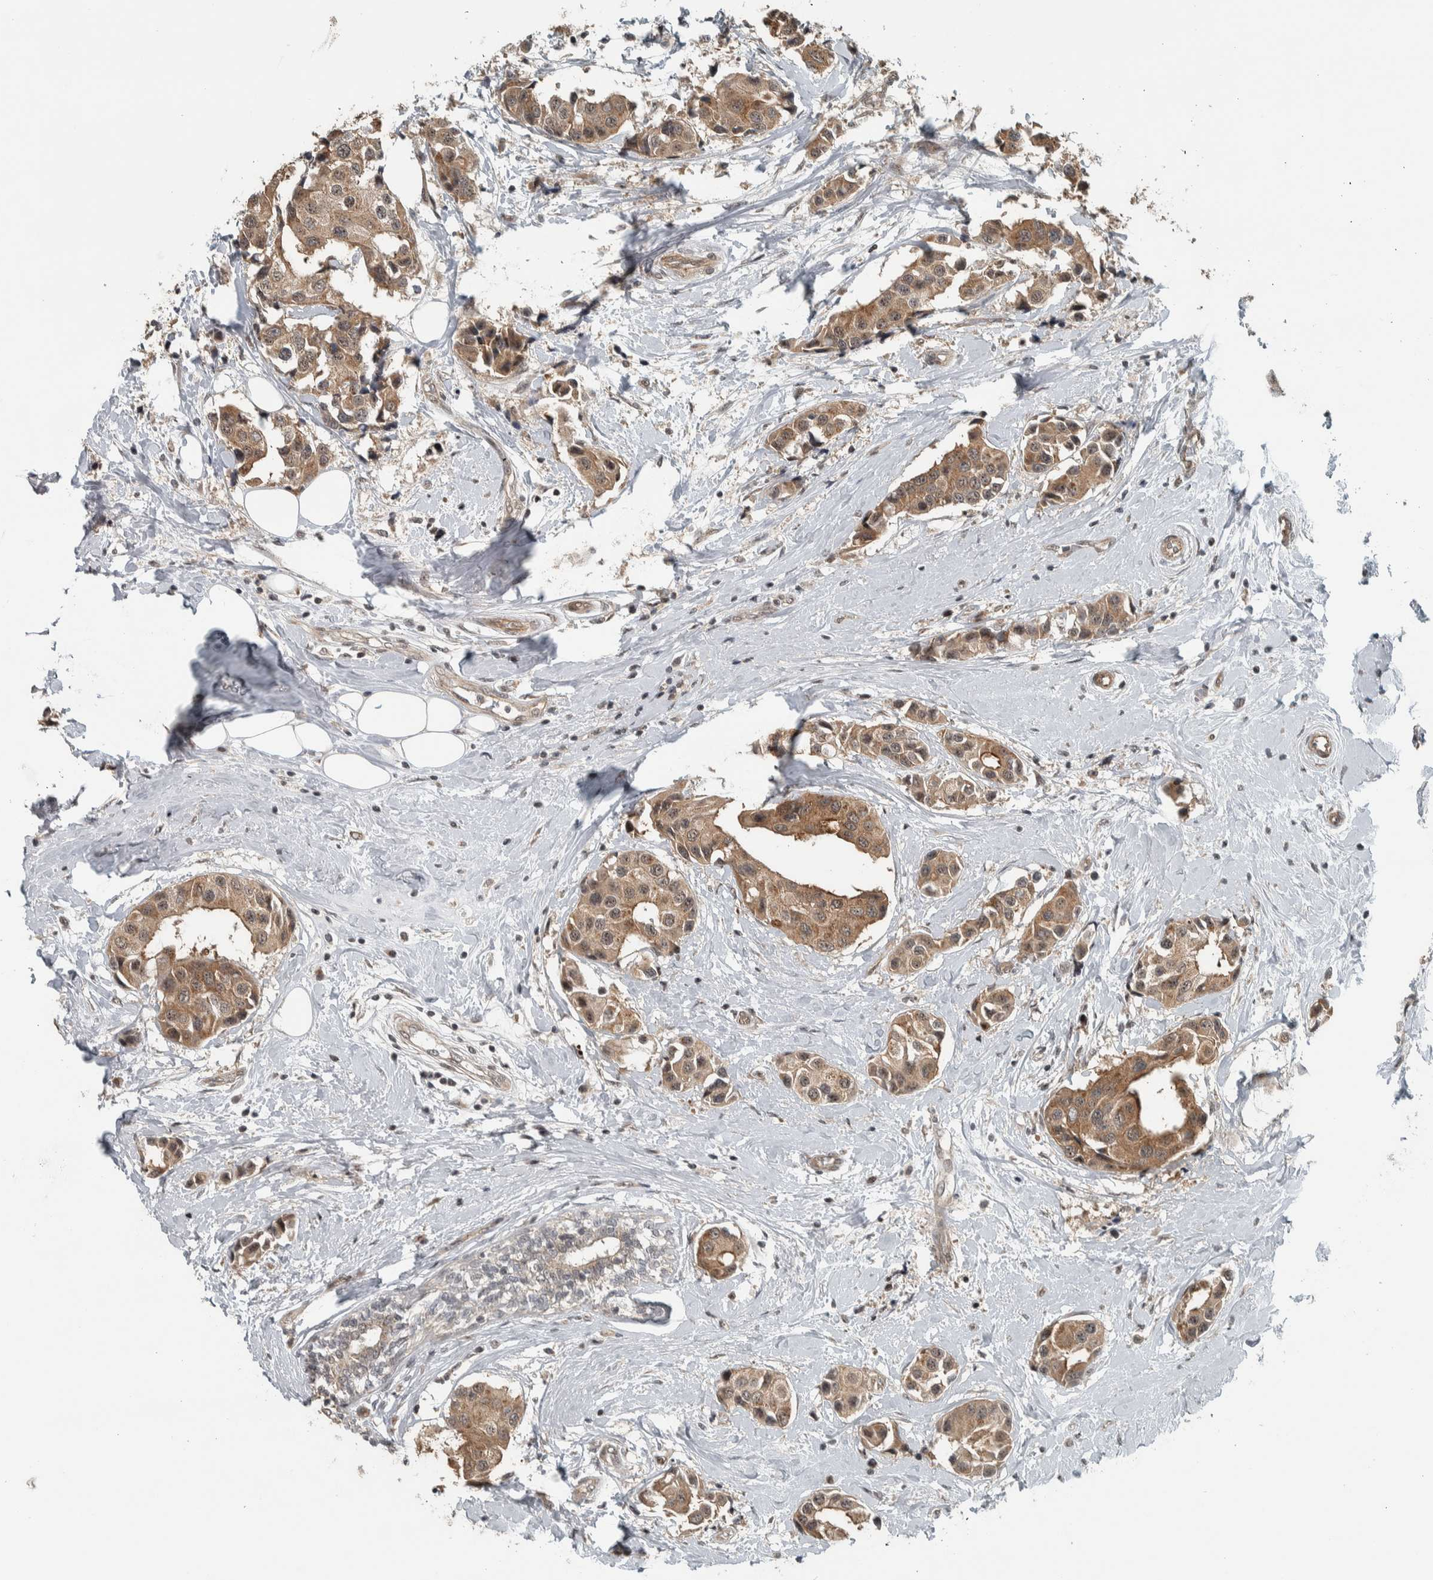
{"staining": {"intensity": "moderate", "quantity": ">75%", "location": "cytoplasmic/membranous"}, "tissue": "breast cancer", "cell_type": "Tumor cells", "image_type": "cancer", "snomed": [{"axis": "morphology", "description": "Normal tissue, NOS"}, {"axis": "morphology", "description": "Duct carcinoma"}, {"axis": "topography", "description": "Breast"}], "caption": "This image shows immunohistochemistry staining of breast intraductal carcinoma, with medium moderate cytoplasmic/membranous positivity in approximately >75% of tumor cells.", "gene": "NAPG", "patient": {"sex": "female", "age": 39}}